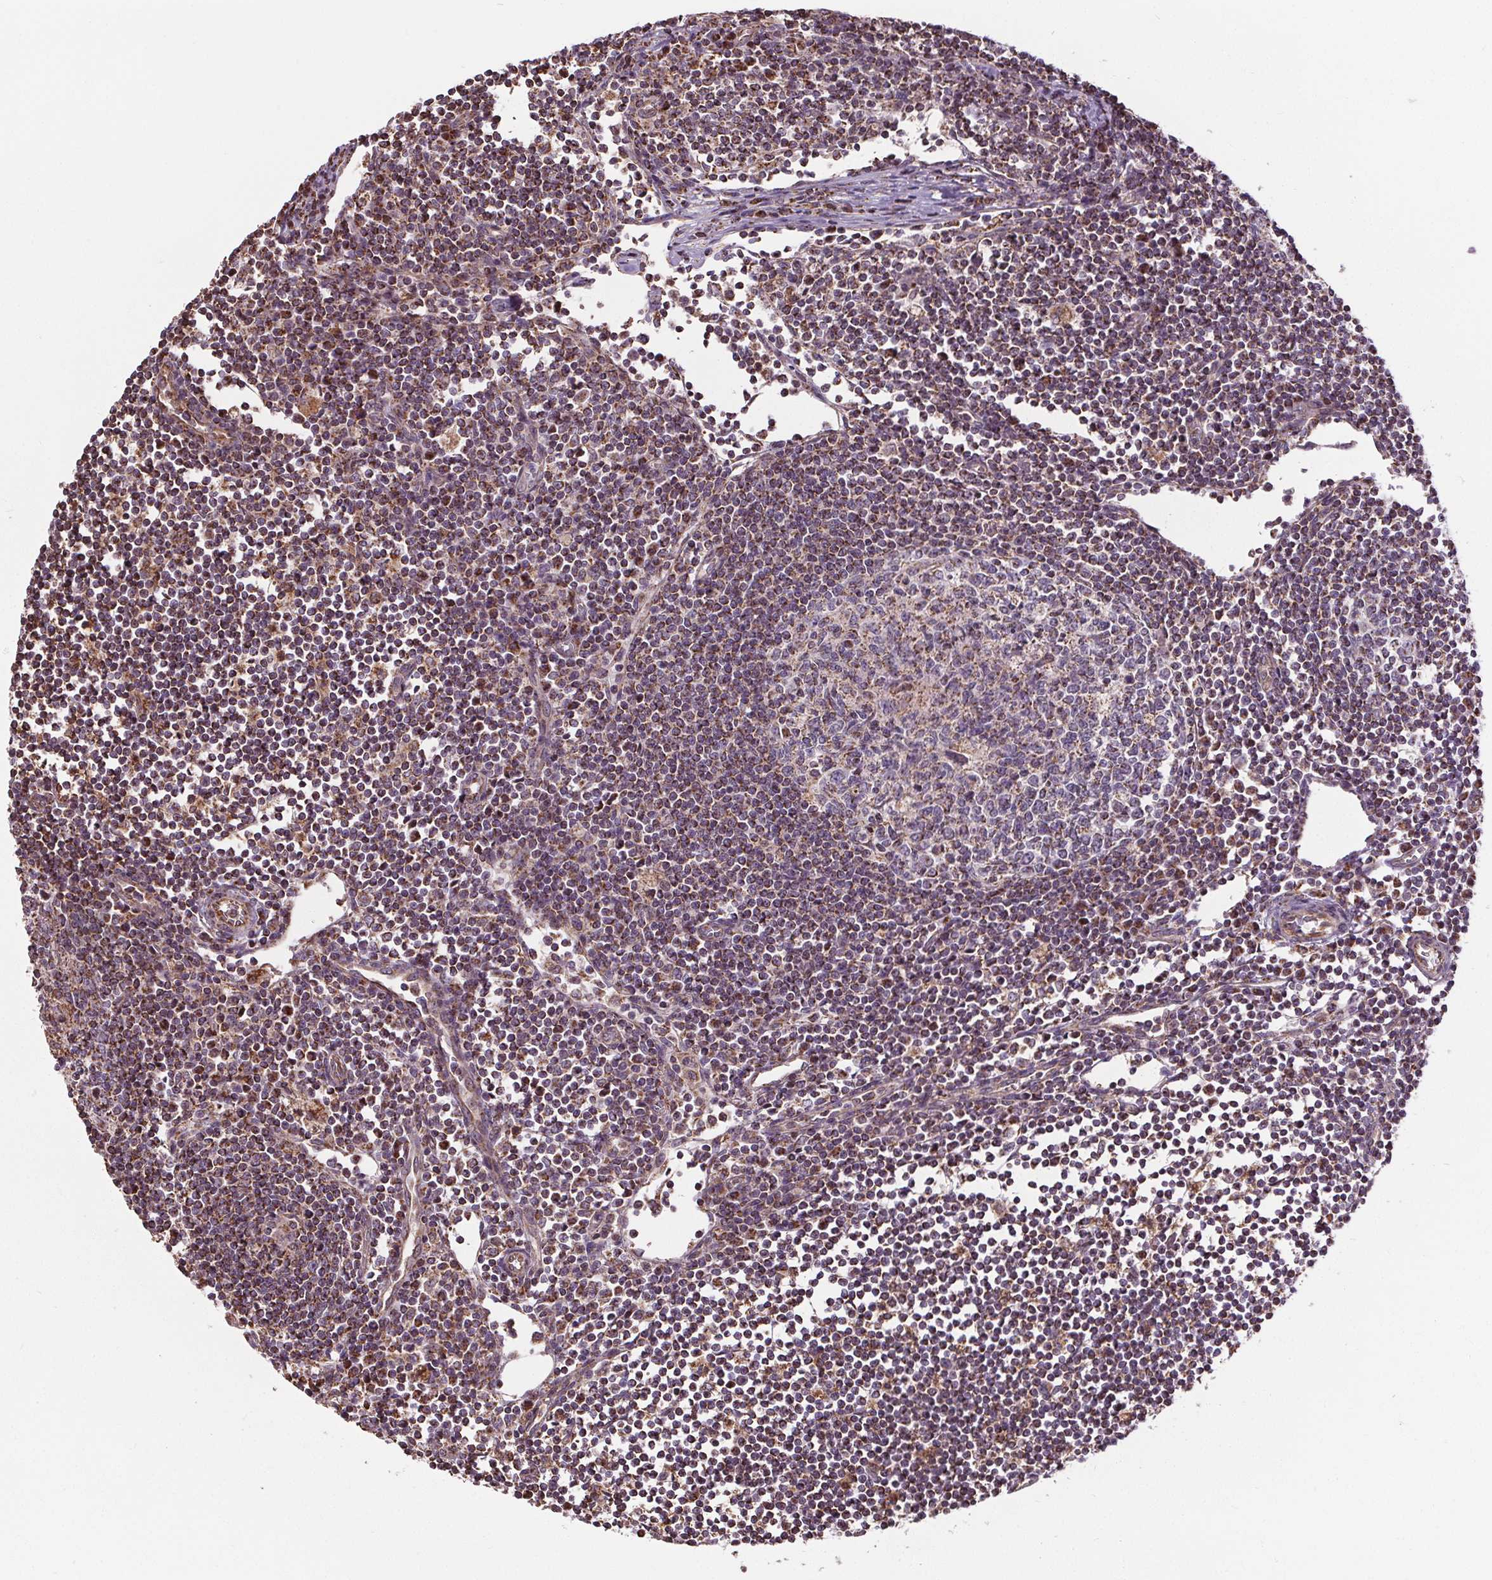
{"staining": {"intensity": "weak", "quantity": "<25%", "location": "cytoplasmic/membranous"}, "tissue": "lymph node", "cell_type": "Germinal center cells", "image_type": "normal", "snomed": [{"axis": "morphology", "description": "Normal tissue, NOS"}, {"axis": "topography", "description": "Lymph node"}], "caption": "Immunohistochemistry photomicrograph of unremarkable lymph node: lymph node stained with DAB (3,3'-diaminobenzidine) reveals no significant protein staining in germinal center cells.", "gene": "ZNF548", "patient": {"sex": "male", "age": 67}}